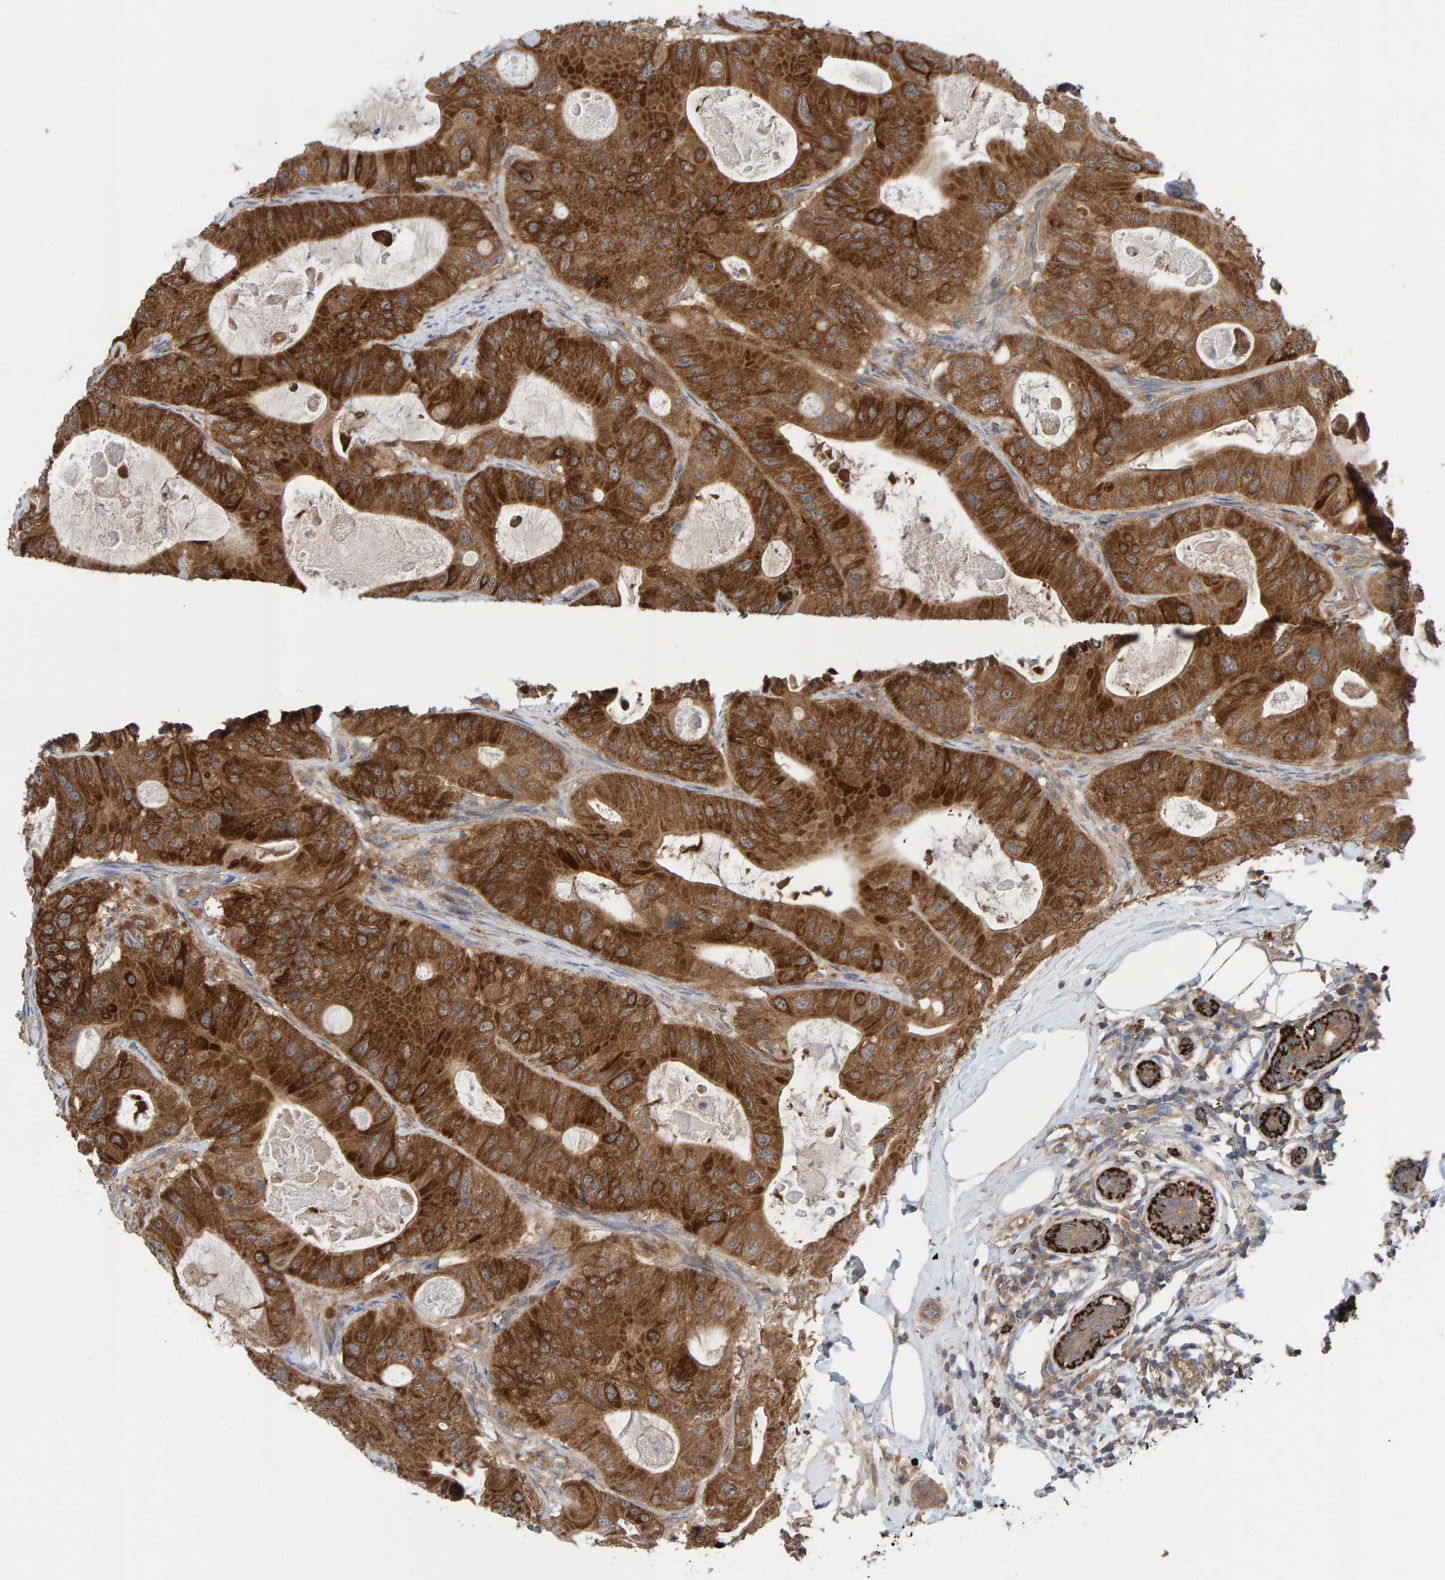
{"staining": {"intensity": "moderate", "quantity": ">75%", "location": "cytoplasmic/membranous"}, "tissue": "colorectal cancer", "cell_type": "Tumor cells", "image_type": "cancer", "snomed": [{"axis": "morphology", "description": "Adenocarcinoma, NOS"}, {"axis": "topography", "description": "Colon"}], "caption": "Protein staining by immunohistochemistry demonstrates moderate cytoplasmic/membranous staining in about >75% of tumor cells in colorectal cancer.", "gene": "LRSAM1", "patient": {"sex": "female", "age": 46}}